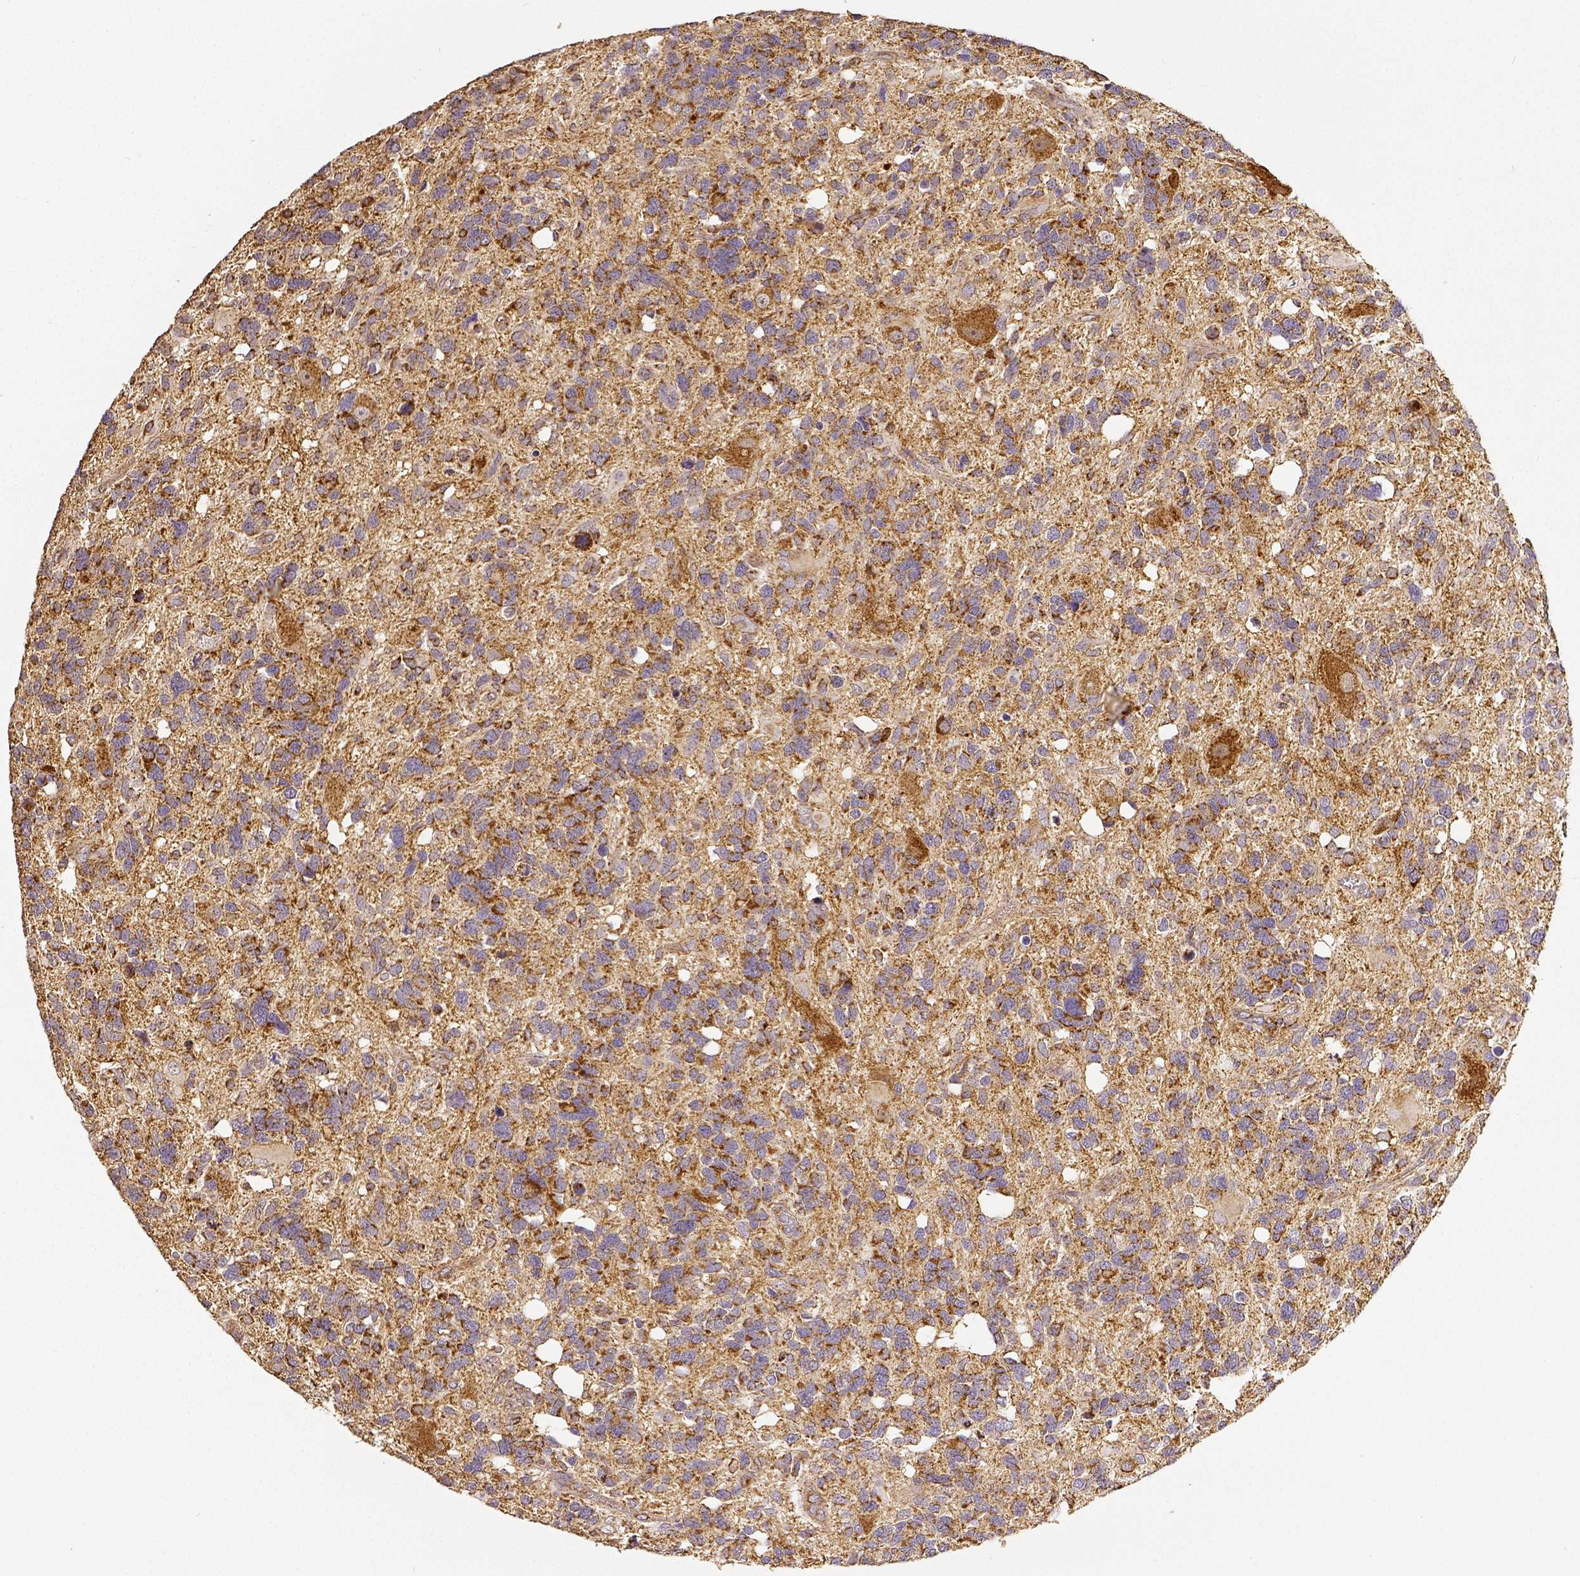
{"staining": {"intensity": "moderate", "quantity": ">75%", "location": "cytoplasmic/membranous"}, "tissue": "glioma", "cell_type": "Tumor cells", "image_type": "cancer", "snomed": [{"axis": "morphology", "description": "Glioma, malignant, High grade"}, {"axis": "topography", "description": "Brain"}], "caption": "Protein staining shows moderate cytoplasmic/membranous staining in approximately >75% of tumor cells in malignant glioma (high-grade).", "gene": "SDHB", "patient": {"sex": "male", "age": 49}}